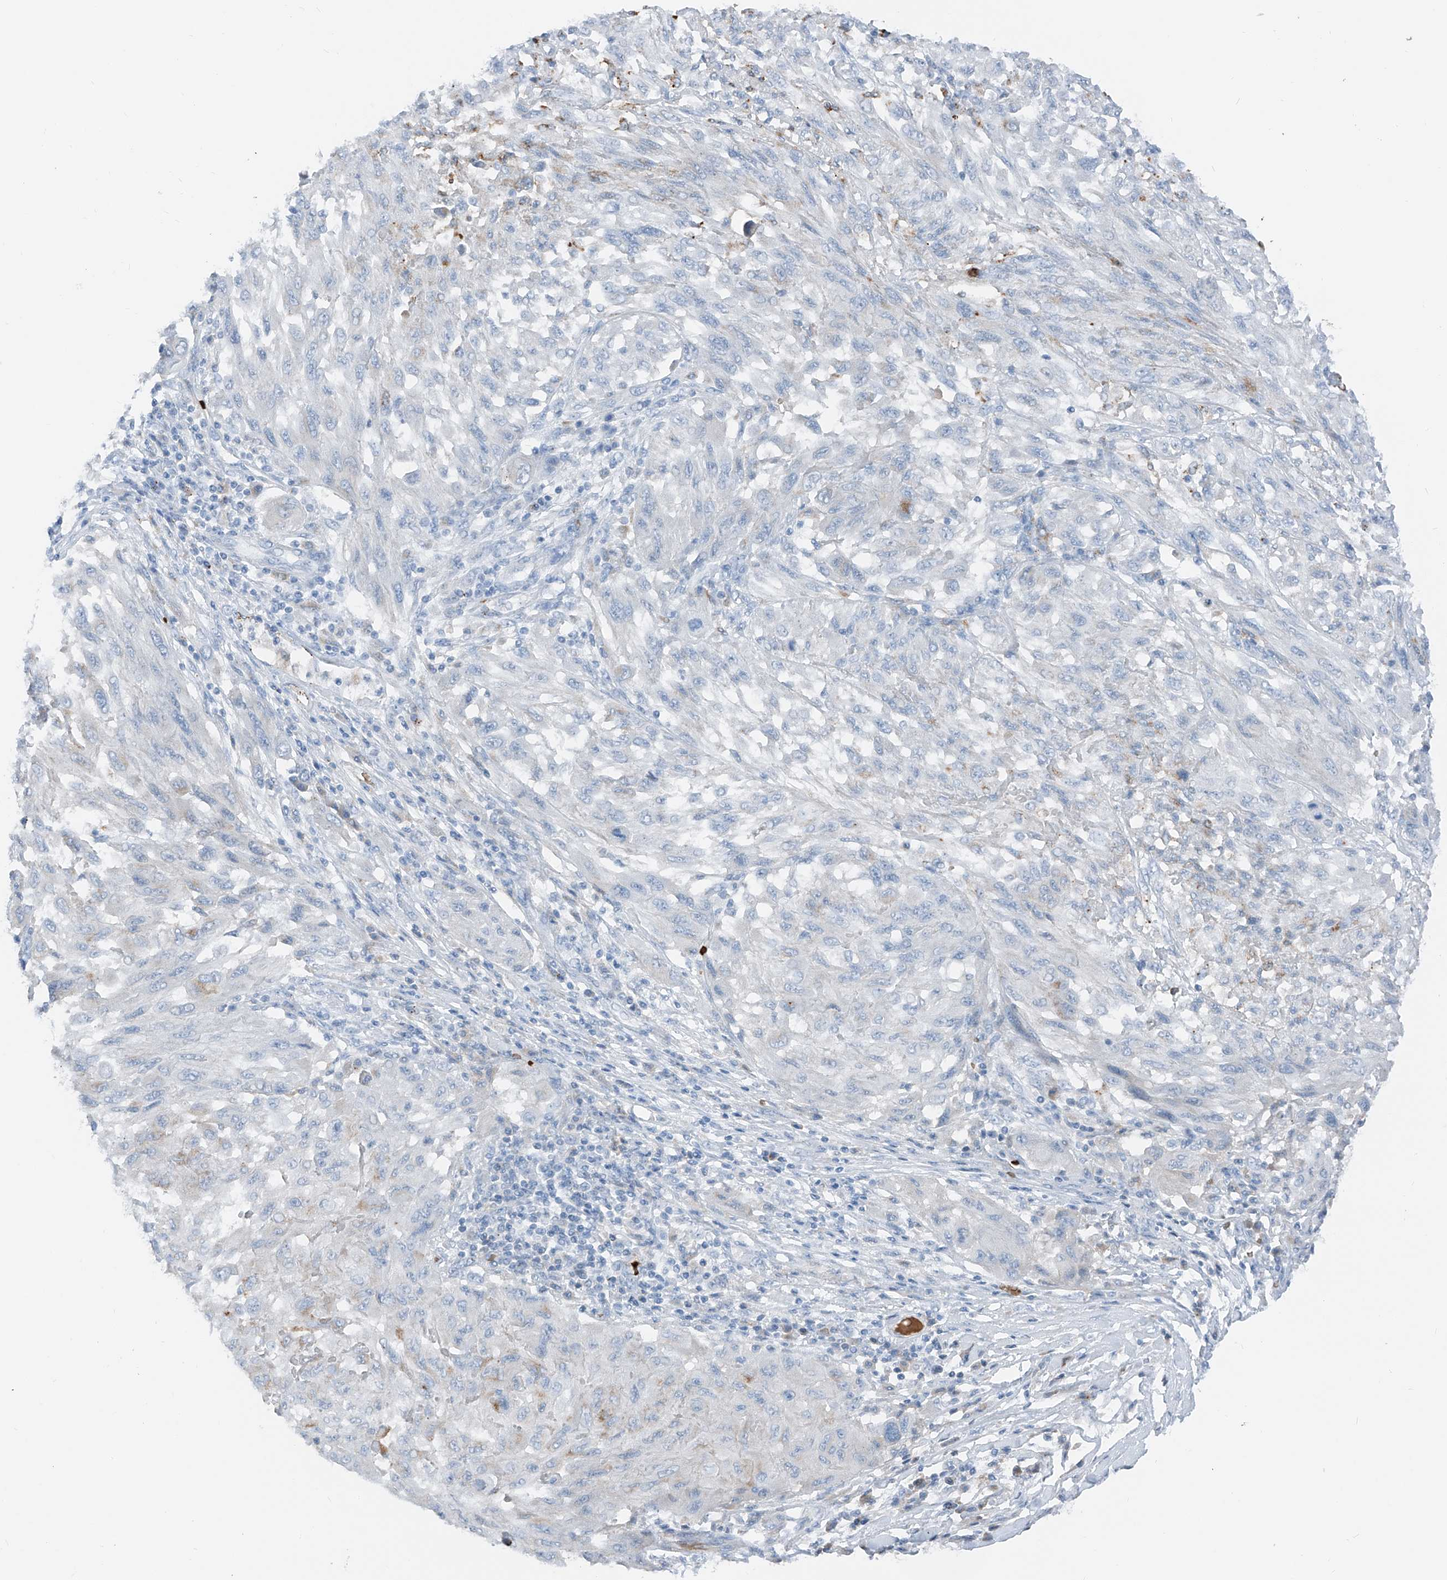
{"staining": {"intensity": "negative", "quantity": "none", "location": "none"}, "tissue": "melanoma", "cell_type": "Tumor cells", "image_type": "cancer", "snomed": [{"axis": "morphology", "description": "Malignant melanoma, NOS"}, {"axis": "topography", "description": "Skin"}], "caption": "Immunohistochemistry (IHC) photomicrograph of human malignant melanoma stained for a protein (brown), which exhibits no staining in tumor cells. Brightfield microscopy of immunohistochemistry (IHC) stained with DAB (brown) and hematoxylin (blue), captured at high magnification.", "gene": "PRSS23", "patient": {"sex": "female", "age": 91}}